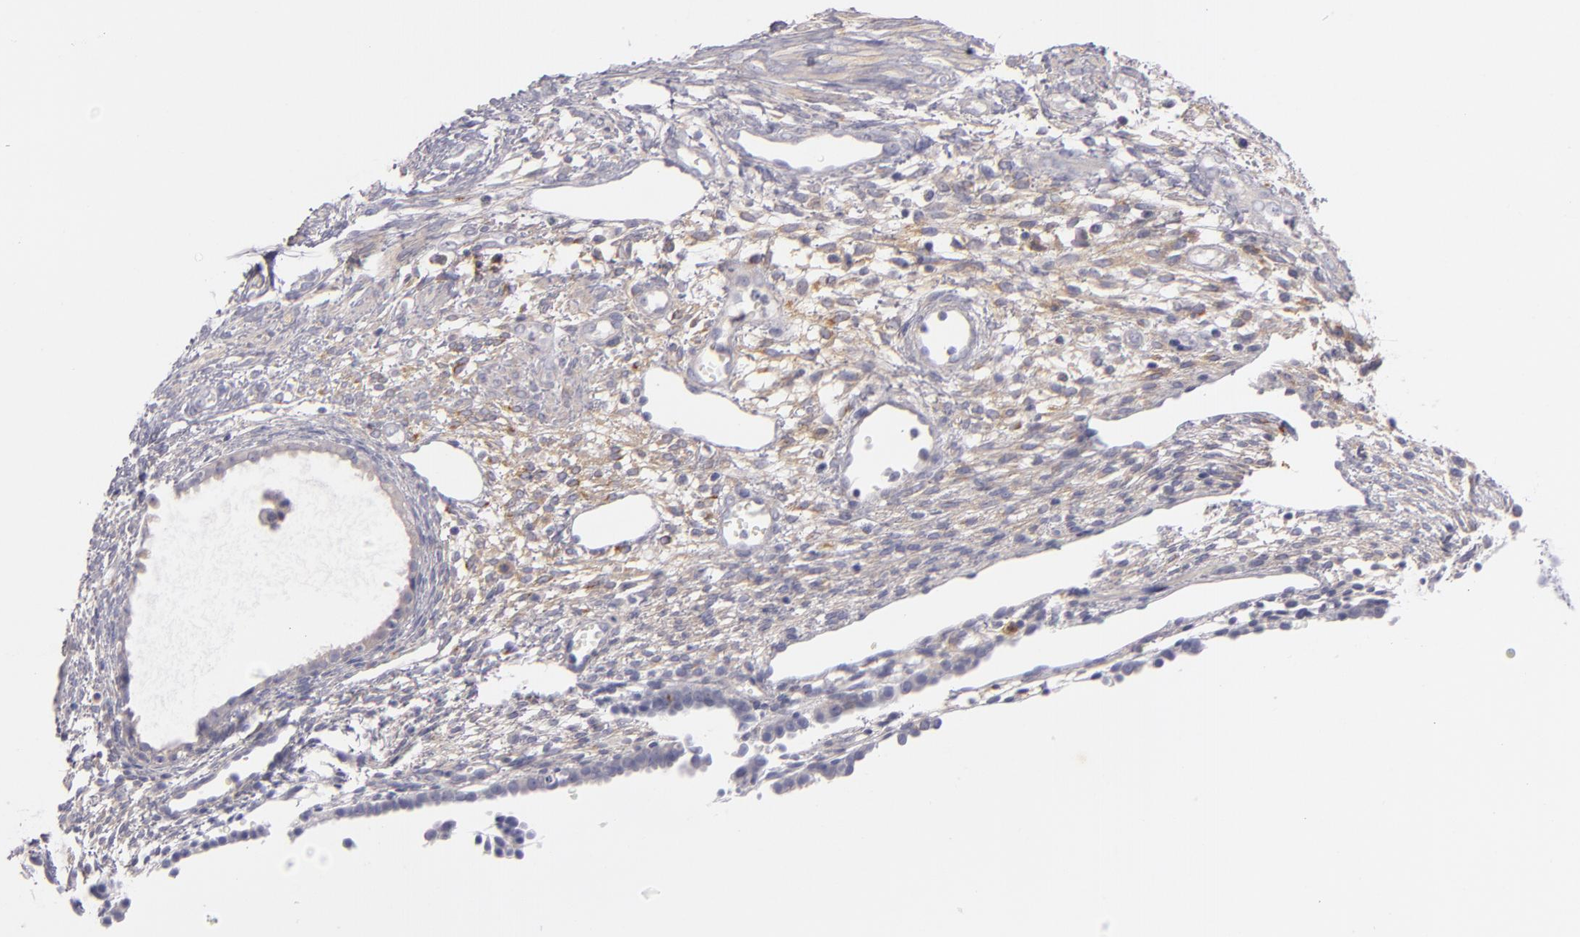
{"staining": {"intensity": "weak", "quantity": "<25%", "location": "cytoplasmic/membranous"}, "tissue": "endometrium", "cell_type": "Cells in endometrial stroma", "image_type": "normal", "snomed": [{"axis": "morphology", "description": "Normal tissue, NOS"}, {"axis": "topography", "description": "Endometrium"}], "caption": "Cells in endometrial stroma show no significant expression in unremarkable endometrium. The staining is performed using DAB (3,3'-diaminobenzidine) brown chromogen with nuclei counter-stained in using hematoxylin.", "gene": "CD83", "patient": {"sex": "female", "age": 72}}